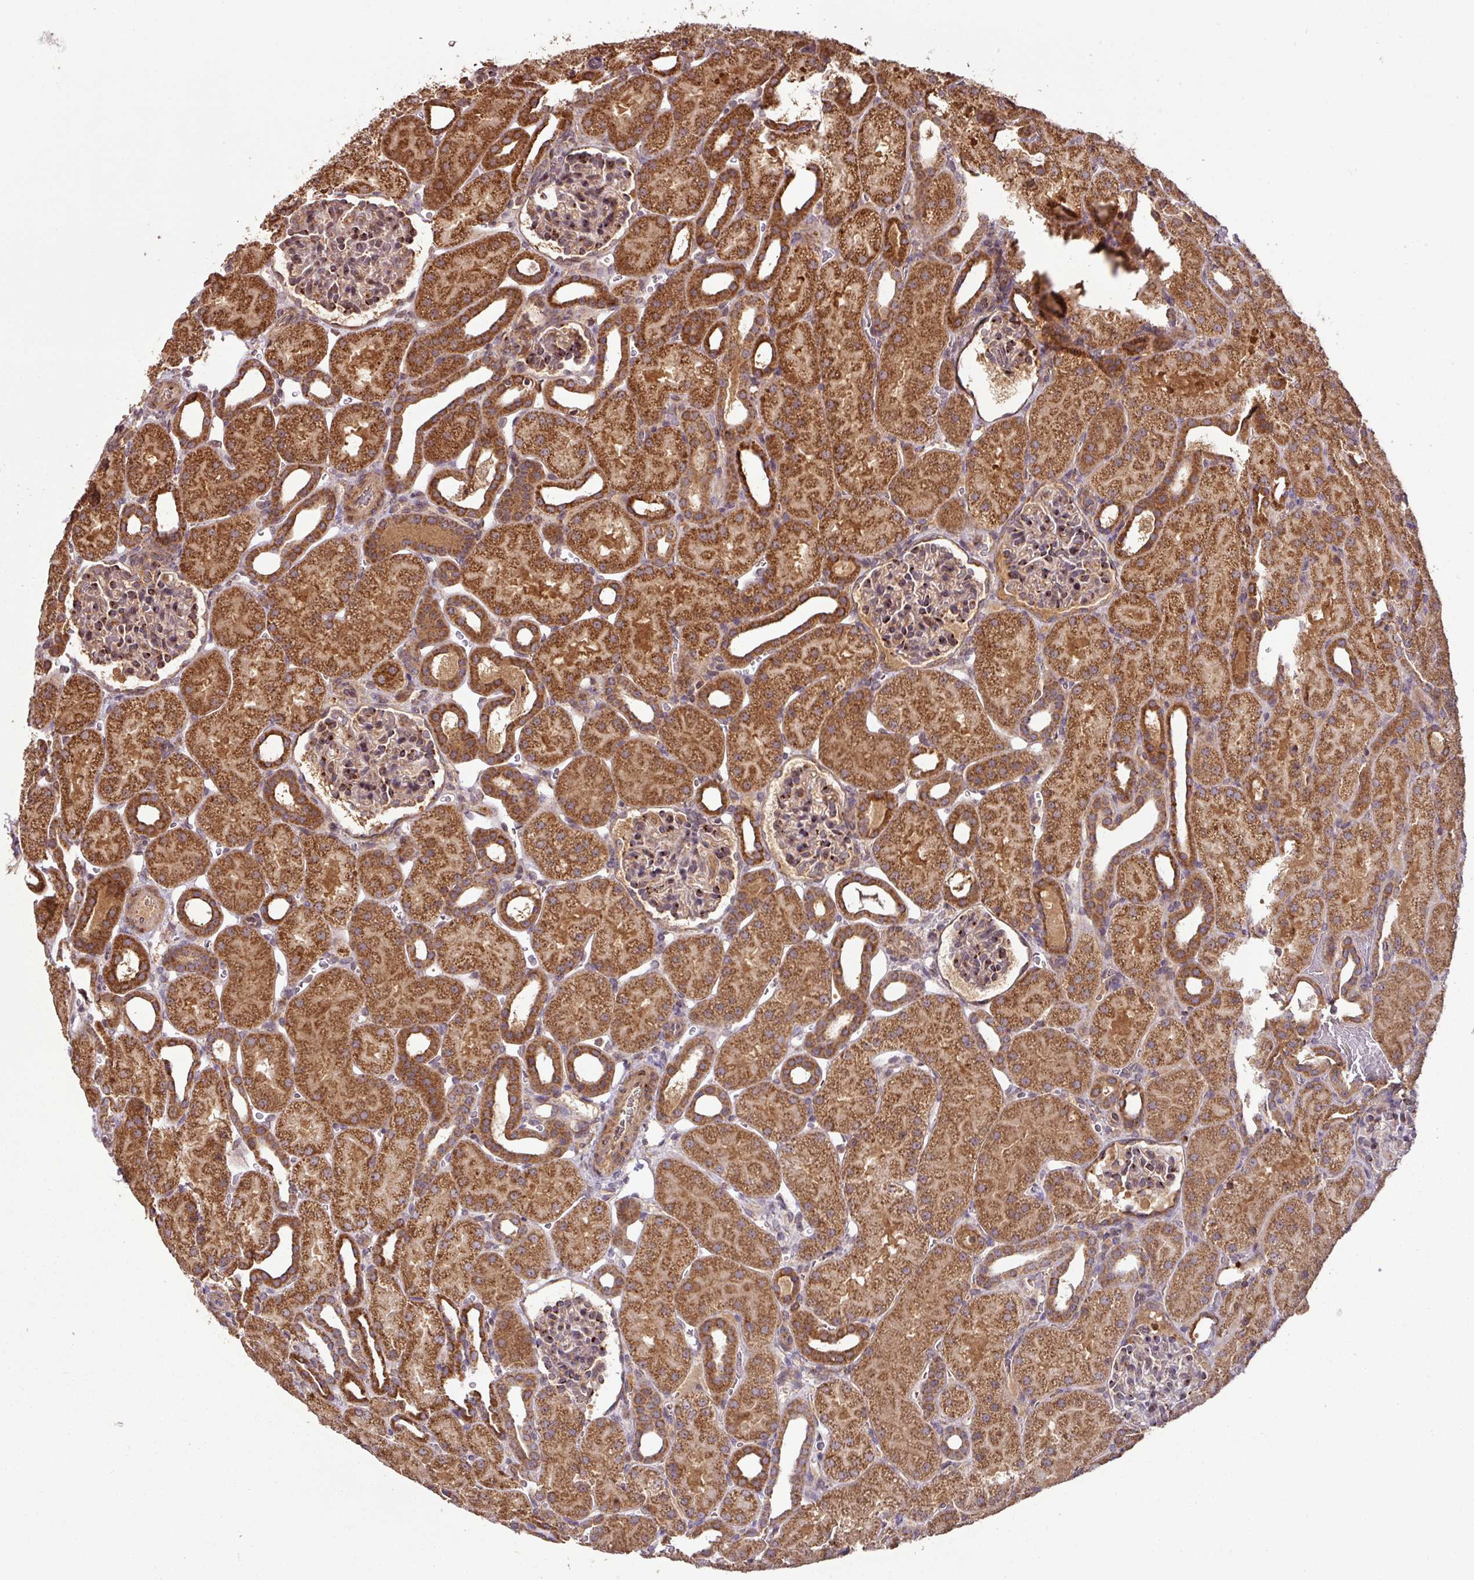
{"staining": {"intensity": "moderate", "quantity": ">75%", "location": "cytoplasmic/membranous"}, "tissue": "kidney", "cell_type": "Cells in glomeruli", "image_type": "normal", "snomed": [{"axis": "morphology", "description": "Normal tissue, NOS"}, {"axis": "topography", "description": "Kidney"}], "caption": "Protein expression analysis of benign human kidney reveals moderate cytoplasmic/membranous staining in about >75% of cells in glomeruli.", "gene": "MRRF", "patient": {"sex": "male", "age": 2}}